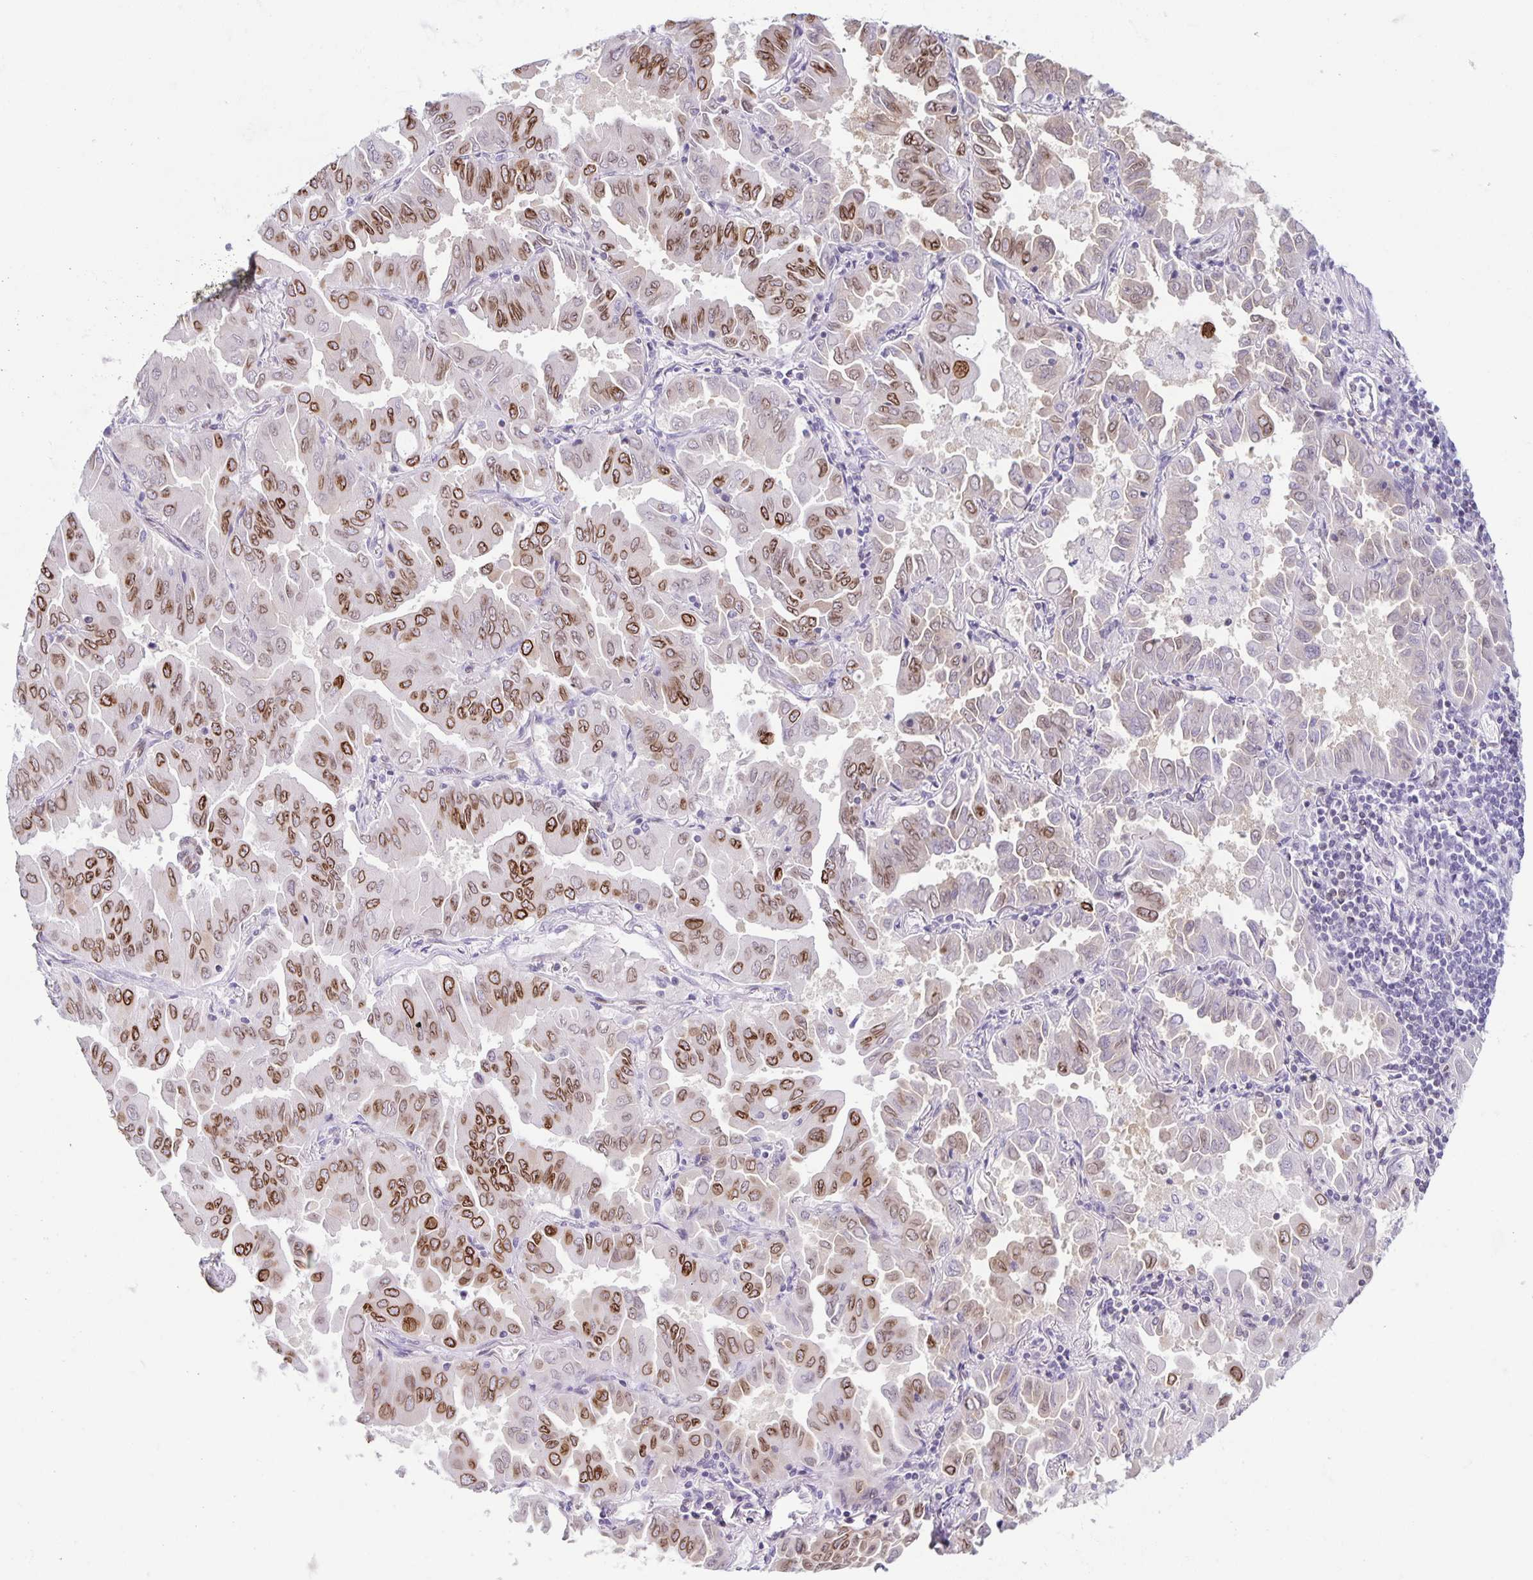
{"staining": {"intensity": "strong", "quantity": "25%-75%", "location": "cytoplasmic/membranous,nuclear"}, "tissue": "lung cancer", "cell_type": "Tumor cells", "image_type": "cancer", "snomed": [{"axis": "morphology", "description": "Adenocarcinoma, NOS"}, {"axis": "topography", "description": "Lung"}], "caption": "DAB (3,3'-diaminobenzidine) immunohistochemical staining of lung cancer demonstrates strong cytoplasmic/membranous and nuclear protein positivity in approximately 25%-75% of tumor cells.", "gene": "SYNE2", "patient": {"sex": "male", "age": 64}}